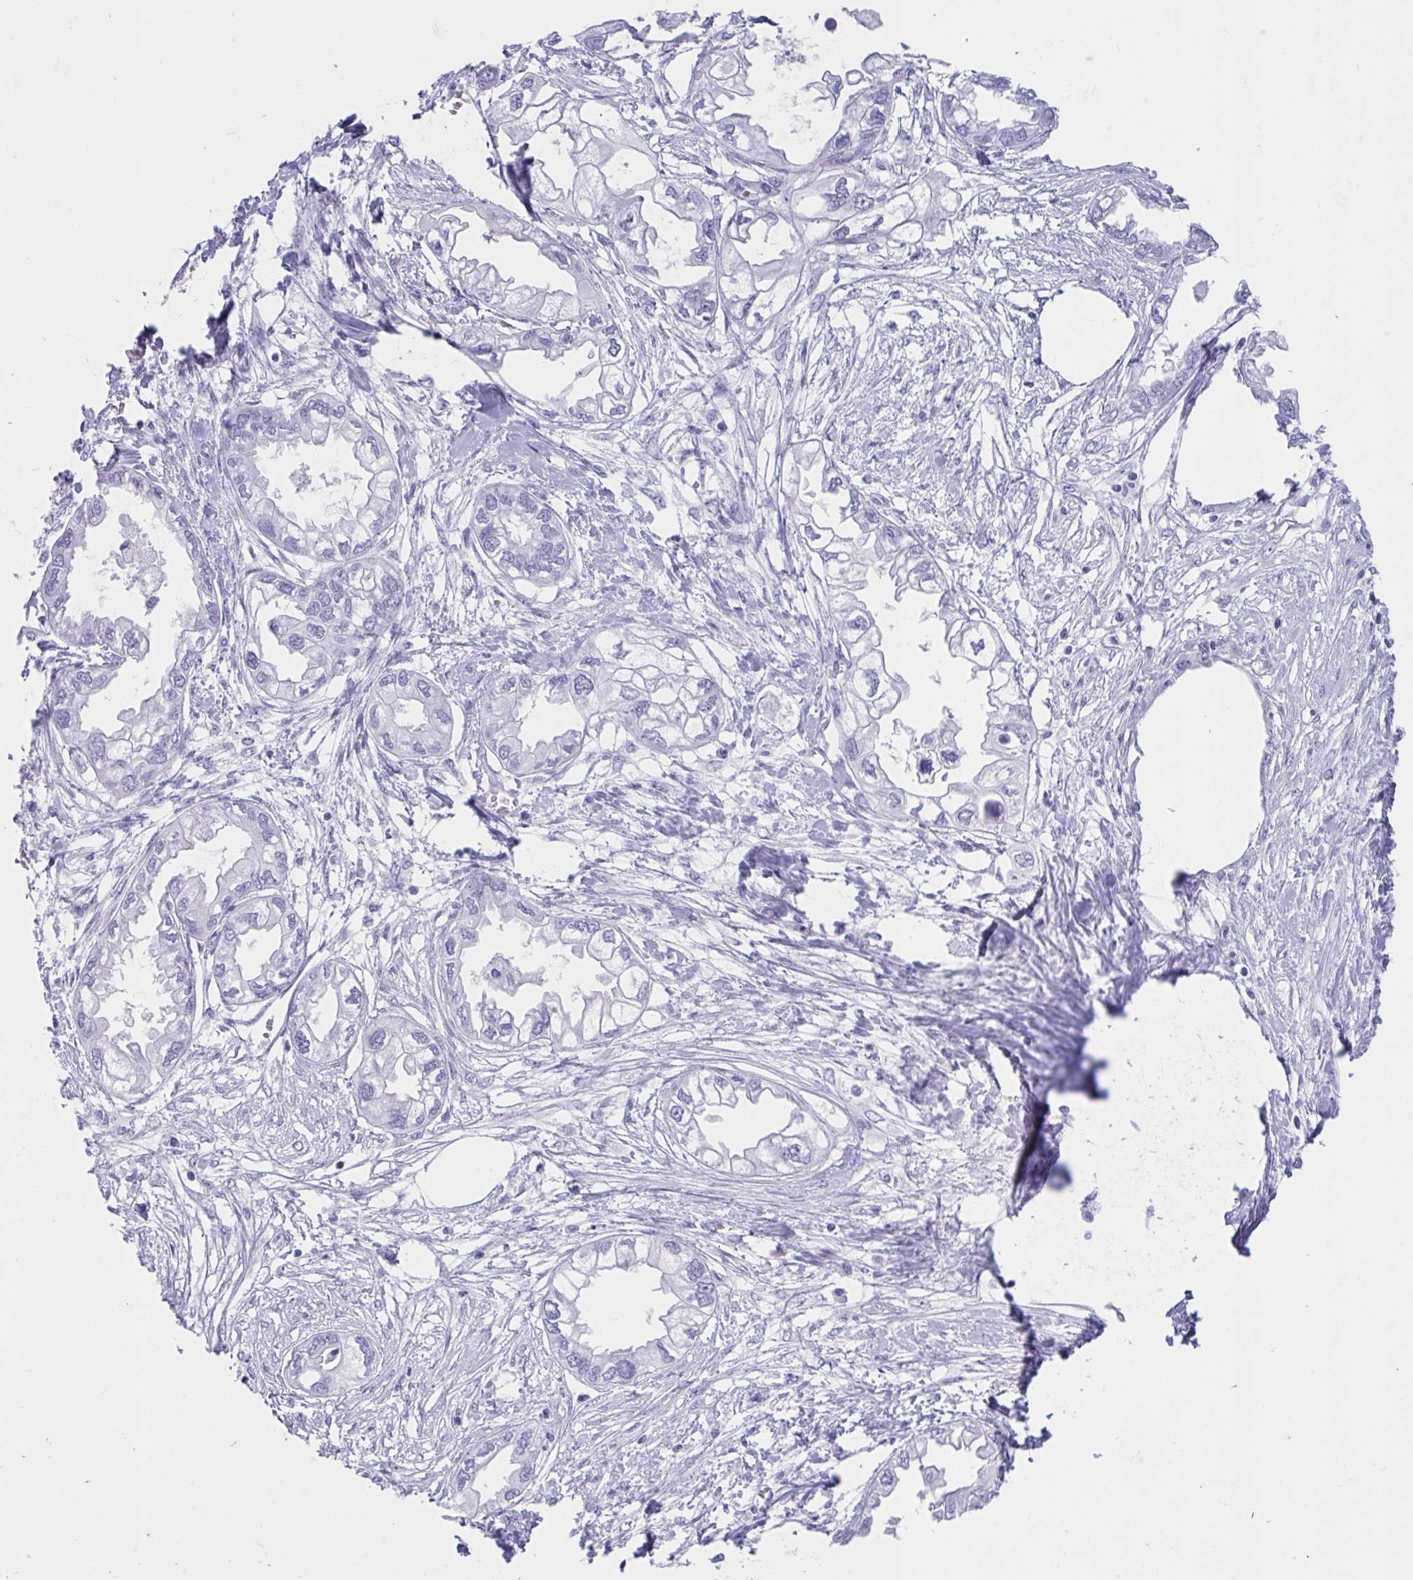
{"staining": {"intensity": "negative", "quantity": "none", "location": "none"}, "tissue": "endometrial cancer", "cell_type": "Tumor cells", "image_type": "cancer", "snomed": [{"axis": "morphology", "description": "Adenocarcinoma, NOS"}, {"axis": "morphology", "description": "Adenocarcinoma, metastatic, NOS"}, {"axis": "topography", "description": "Adipose tissue"}, {"axis": "topography", "description": "Endometrium"}], "caption": "Immunohistochemical staining of human metastatic adenocarcinoma (endometrial) shows no significant positivity in tumor cells.", "gene": "TMEM35A", "patient": {"sex": "female", "age": 67}}